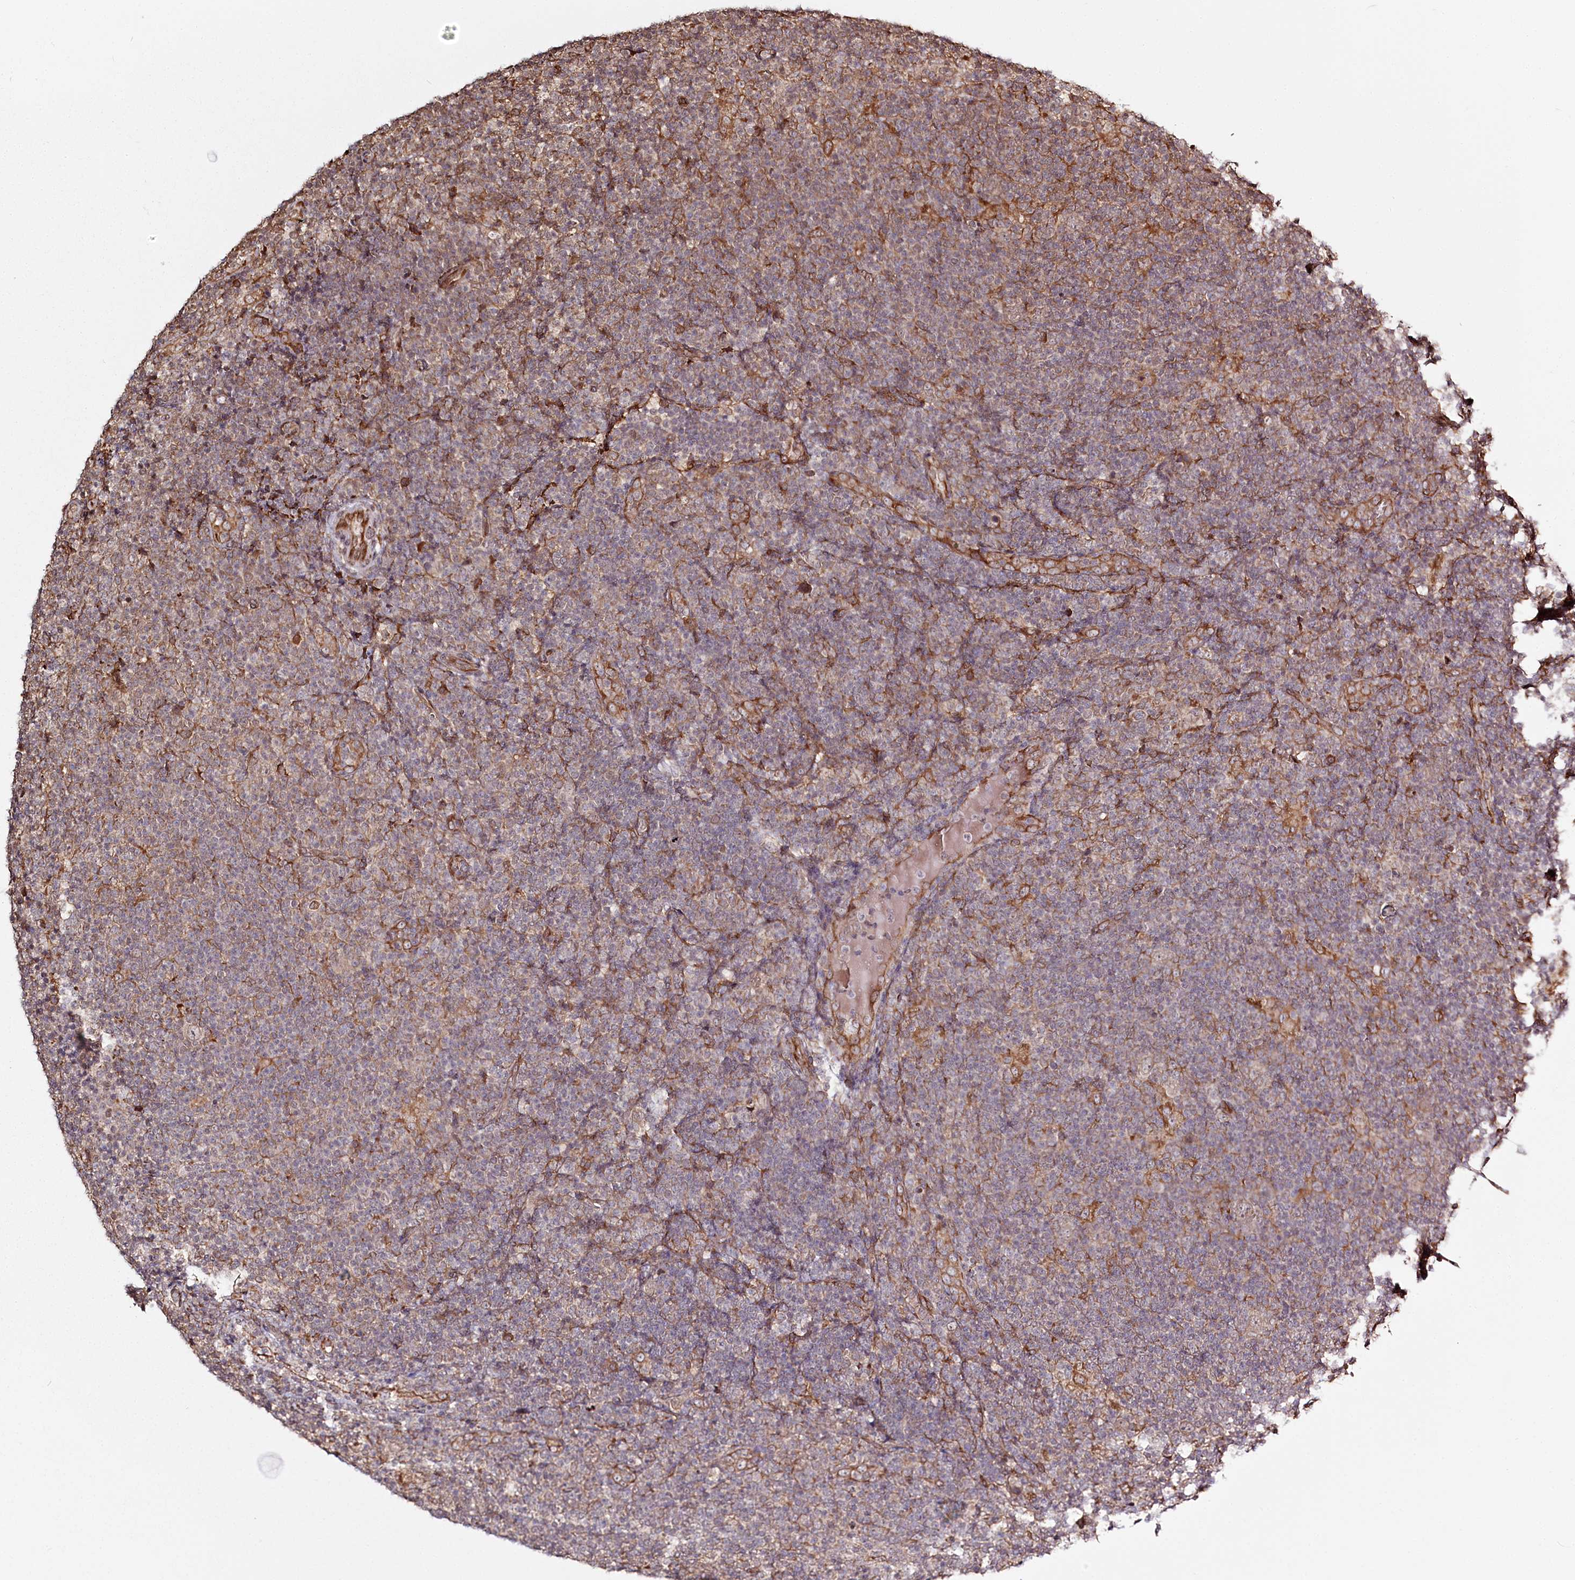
{"staining": {"intensity": "moderate", "quantity": "25%-75%", "location": "cytoplasmic/membranous"}, "tissue": "lymphoma", "cell_type": "Tumor cells", "image_type": "cancer", "snomed": [{"axis": "morphology", "description": "Hodgkin's disease, NOS"}, {"axis": "topography", "description": "Lymph node"}], "caption": "Immunohistochemical staining of human Hodgkin's disease shows medium levels of moderate cytoplasmic/membranous protein positivity in approximately 25%-75% of tumor cells.", "gene": "FAM13A", "patient": {"sex": "female", "age": 57}}